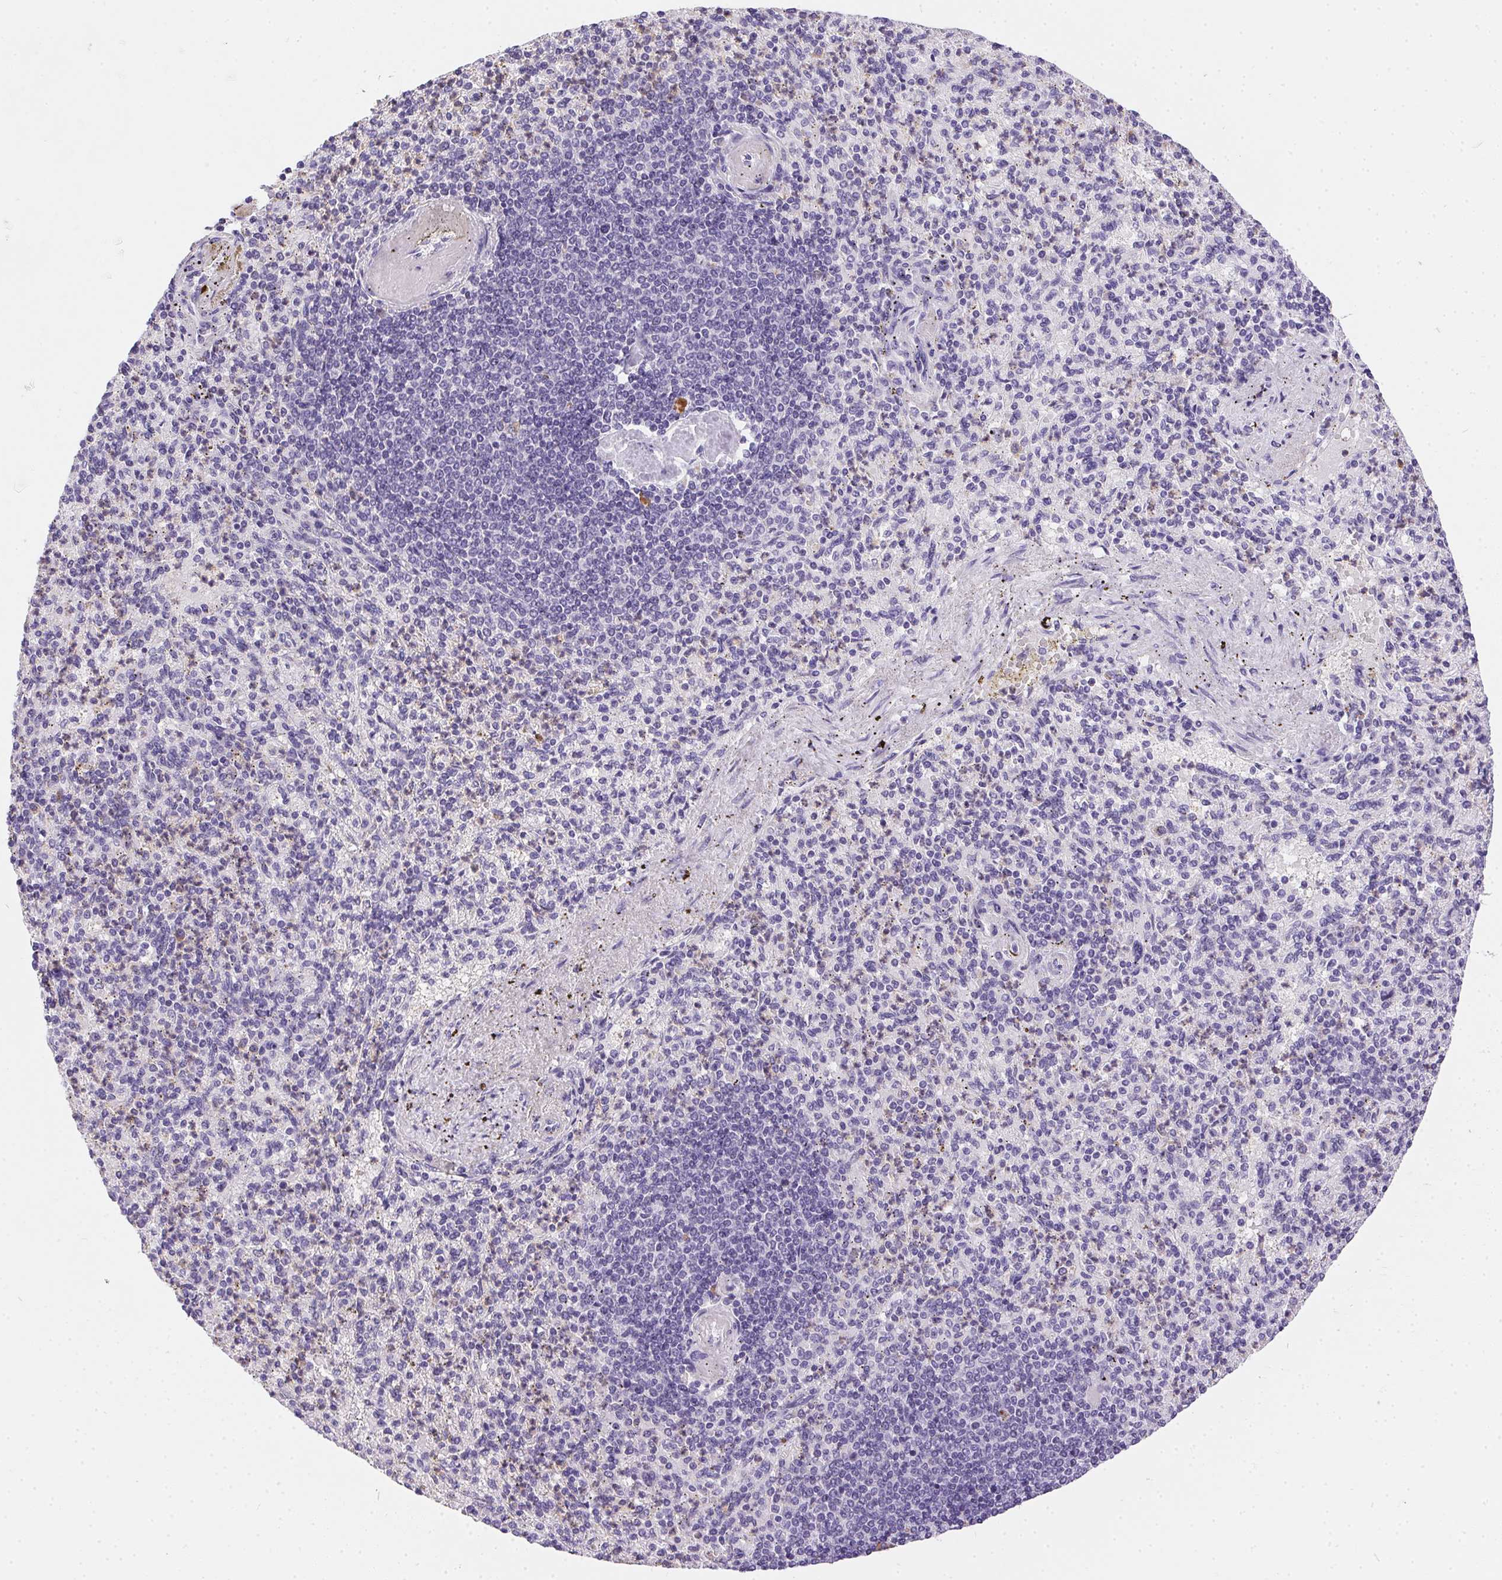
{"staining": {"intensity": "negative", "quantity": "none", "location": "none"}, "tissue": "spleen", "cell_type": "Cells in red pulp", "image_type": "normal", "snomed": [{"axis": "morphology", "description": "Normal tissue, NOS"}, {"axis": "topography", "description": "Spleen"}], "caption": "Immunohistochemistry (IHC) of unremarkable human spleen demonstrates no staining in cells in red pulp. Nuclei are stained in blue.", "gene": "SSTR4", "patient": {"sex": "female", "age": 74}}